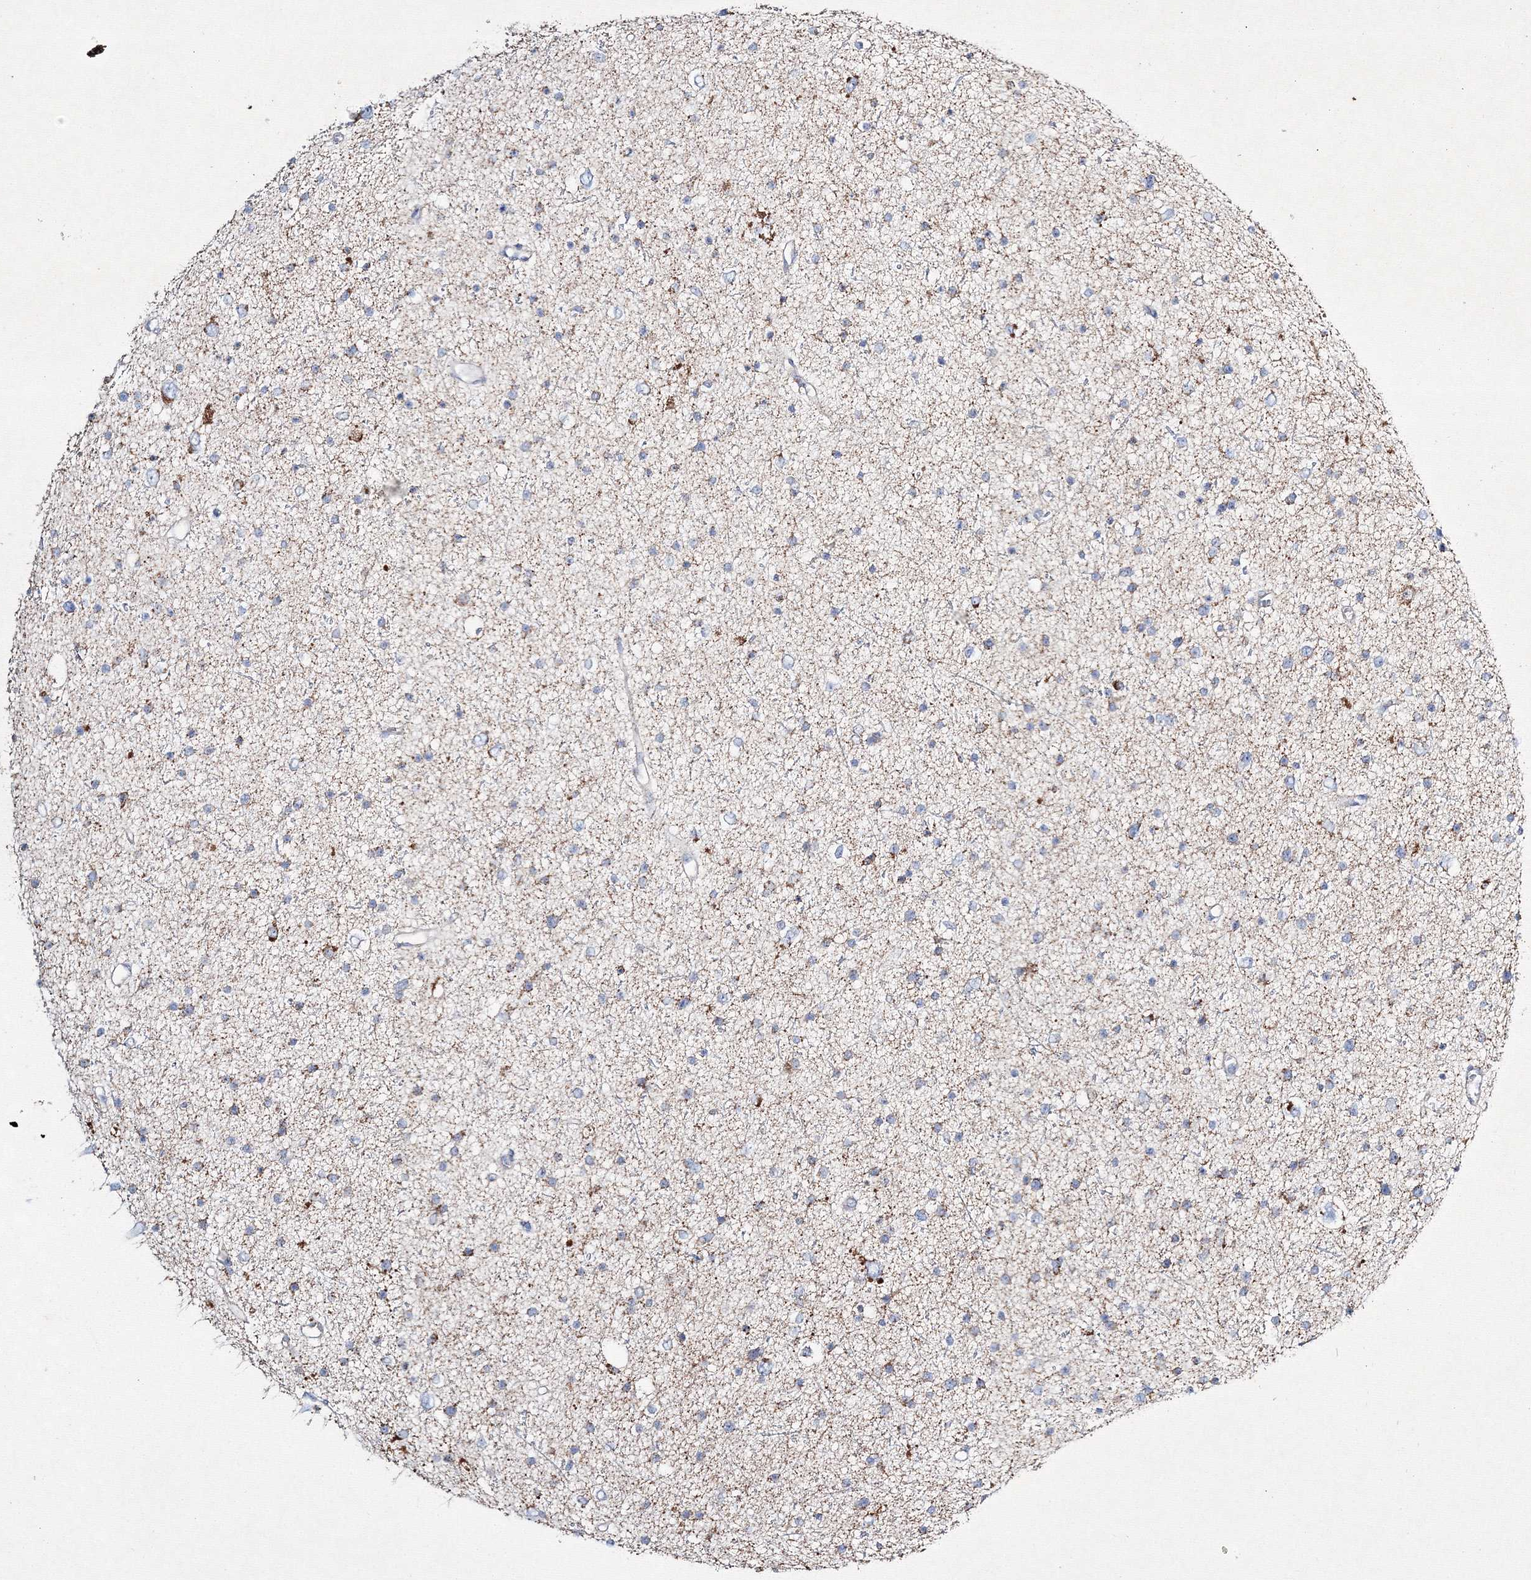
{"staining": {"intensity": "moderate", "quantity": "<25%", "location": "cytoplasmic/membranous"}, "tissue": "glioma", "cell_type": "Tumor cells", "image_type": "cancer", "snomed": [{"axis": "morphology", "description": "Glioma, malignant, Low grade"}, {"axis": "topography", "description": "Brain"}], "caption": "The histopathology image reveals staining of malignant low-grade glioma, revealing moderate cytoplasmic/membranous protein staining (brown color) within tumor cells. (DAB (3,3'-diaminobenzidine) = brown stain, brightfield microscopy at high magnification).", "gene": "IGSF9", "patient": {"sex": "female", "age": 37}}